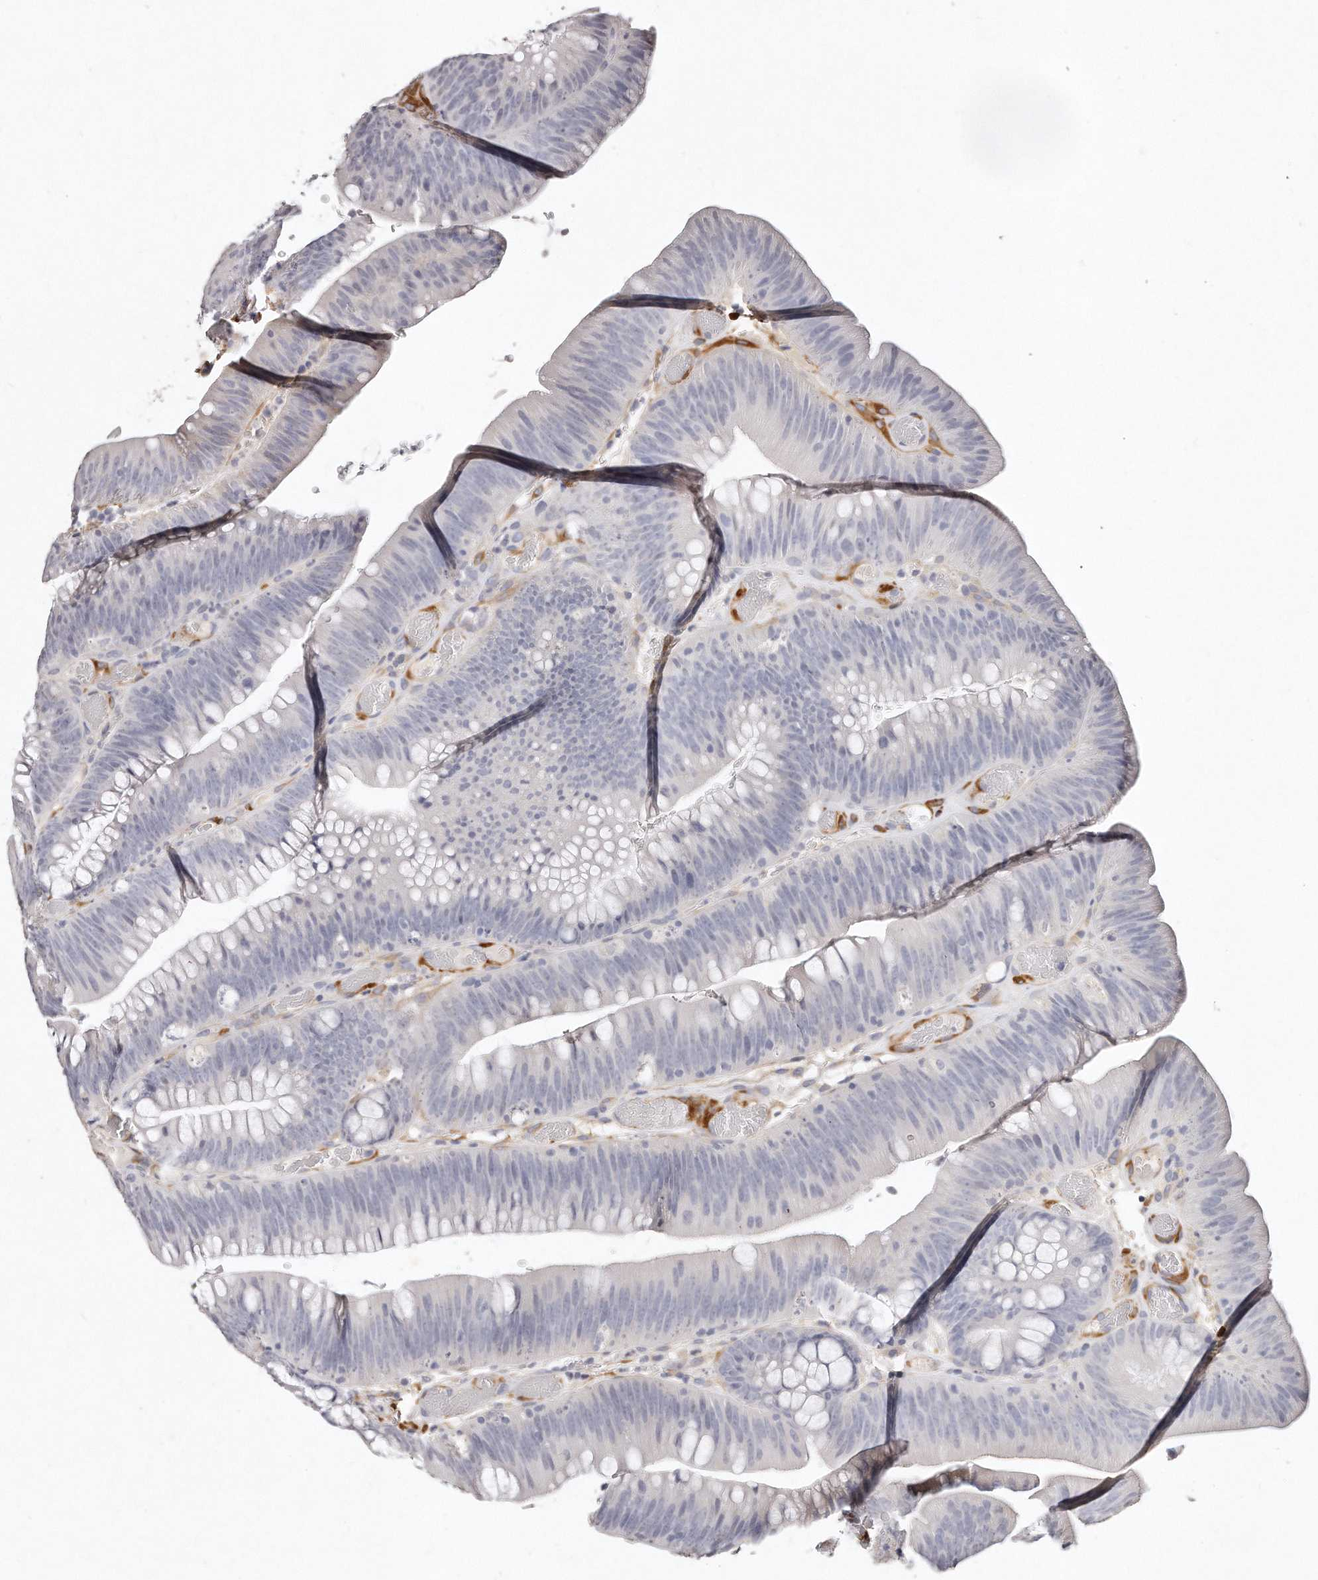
{"staining": {"intensity": "negative", "quantity": "none", "location": "none"}, "tissue": "colorectal cancer", "cell_type": "Tumor cells", "image_type": "cancer", "snomed": [{"axis": "morphology", "description": "Normal tissue, NOS"}, {"axis": "topography", "description": "Colon"}], "caption": "Immunohistochemistry (IHC) histopathology image of colorectal cancer stained for a protein (brown), which reveals no positivity in tumor cells. (DAB (3,3'-diaminobenzidine) IHC visualized using brightfield microscopy, high magnification).", "gene": "LMOD1", "patient": {"sex": "female", "age": 82}}